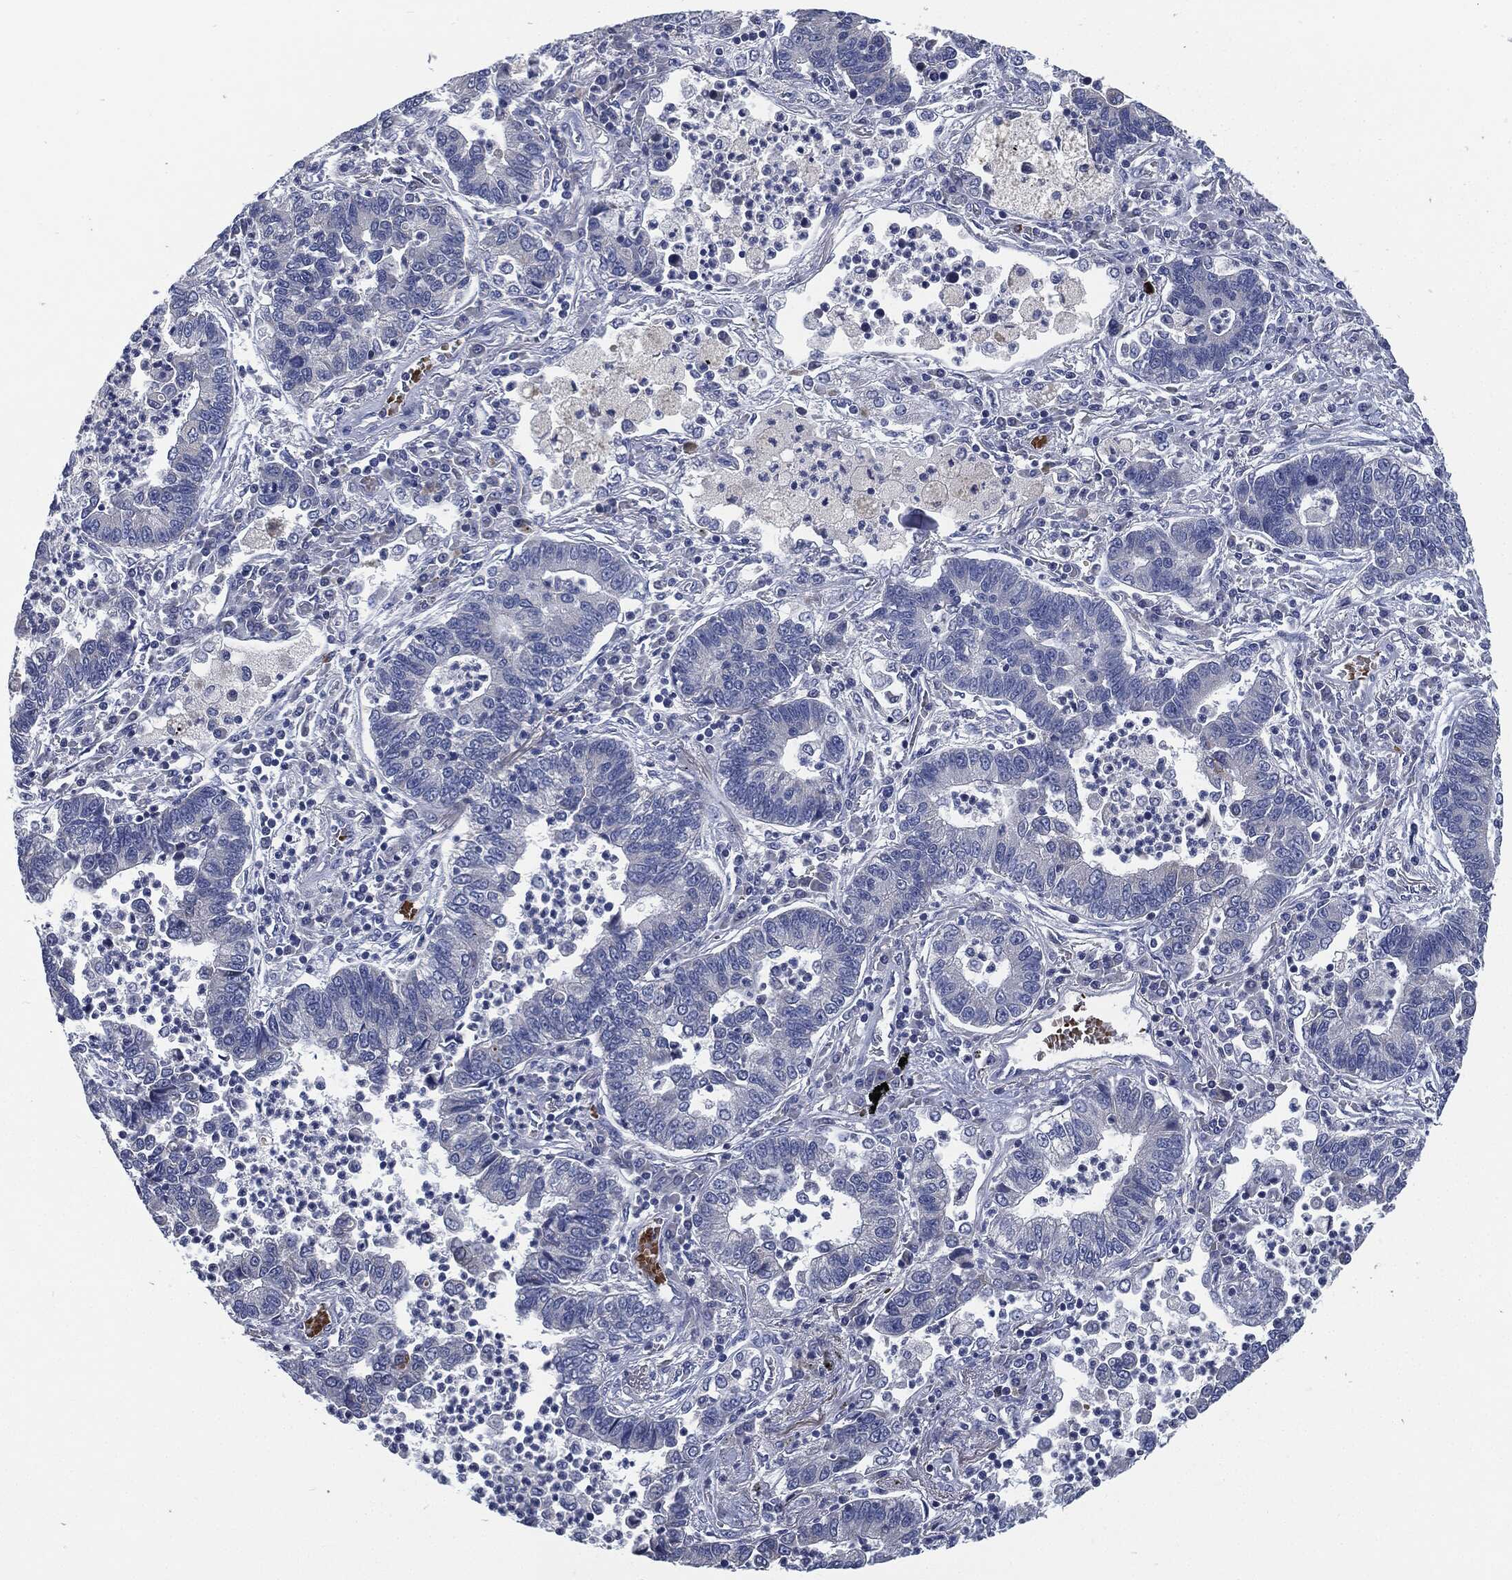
{"staining": {"intensity": "negative", "quantity": "none", "location": "none"}, "tissue": "lung cancer", "cell_type": "Tumor cells", "image_type": "cancer", "snomed": [{"axis": "morphology", "description": "Adenocarcinoma, NOS"}, {"axis": "topography", "description": "Lung"}], "caption": "Tumor cells show no significant protein staining in lung cancer (adenocarcinoma). Brightfield microscopy of IHC stained with DAB (3,3'-diaminobenzidine) (brown) and hematoxylin (blue), captured at high magnification.", "gene": "SIGLEC9", "patient": {"sex": "female", "age": 57}}